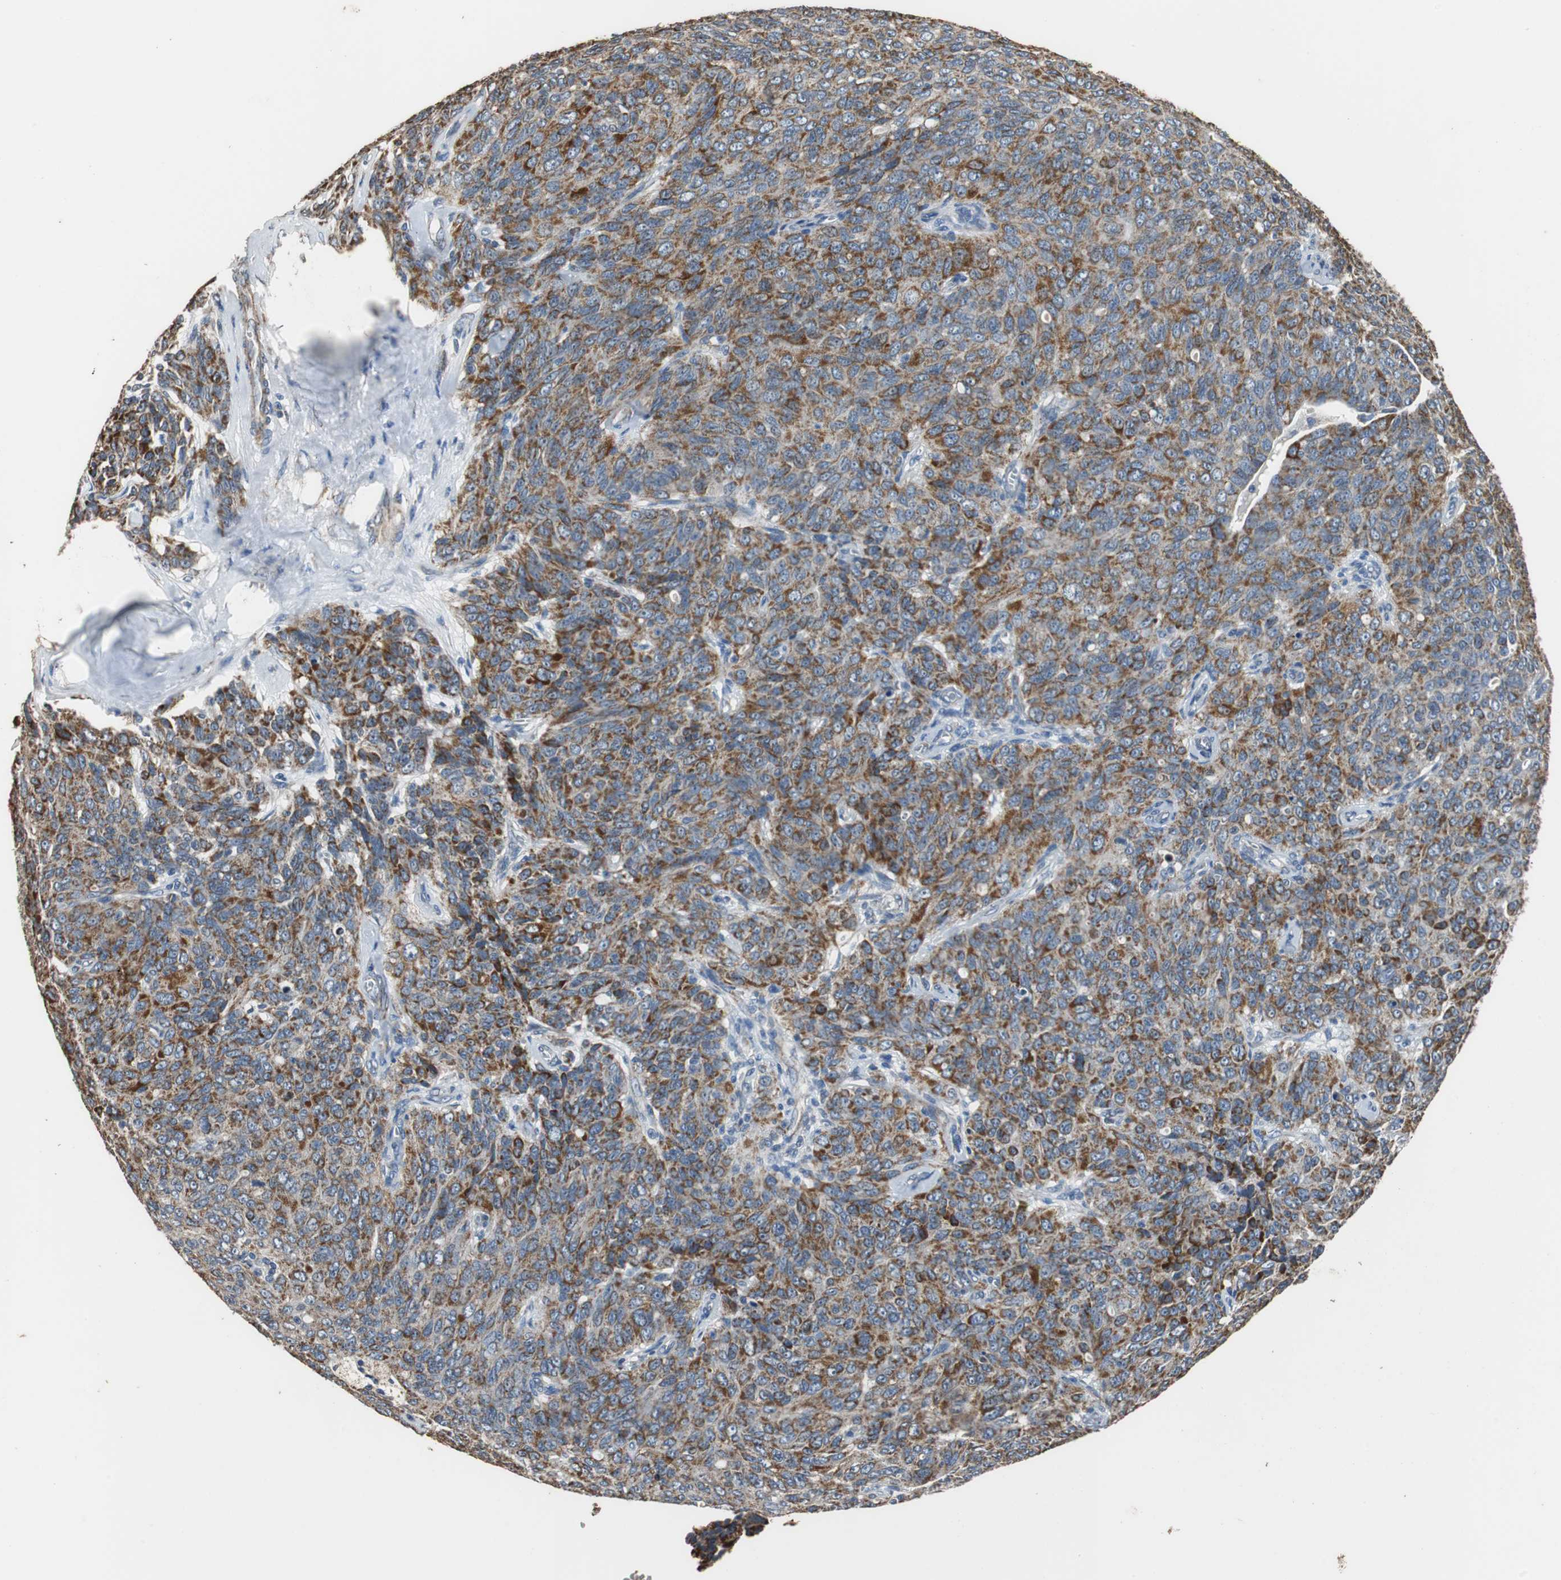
{"staining": {"intensity": "moderate", "quantity": ">75%", "location": "cytoplasmic/membranous"}, "tissue": "ovarian cancer", "cell_type": "Tumor cells", "image_type": "cancer", "snomed": [{"axis": "morphology", "description": "Carcinoma, endometroid"}, {"axis": "topography", "description": "Ovary"}], "caption": "Immunohistochemistry staining of ovarian cancer (endometroid carcinoma), which reveals medium levels of moderate cytoplasmic/membranous expression in approximately >75% of tumor cells indicating moderate cytoplasmic/membranous protein positivity. The staining was performed using DAB (brown) for protein detection and nuclei were counterstained in hematoxylin (blue).", "gene": "HMGCL", "patient": {"sex": "female", "age": 60}}